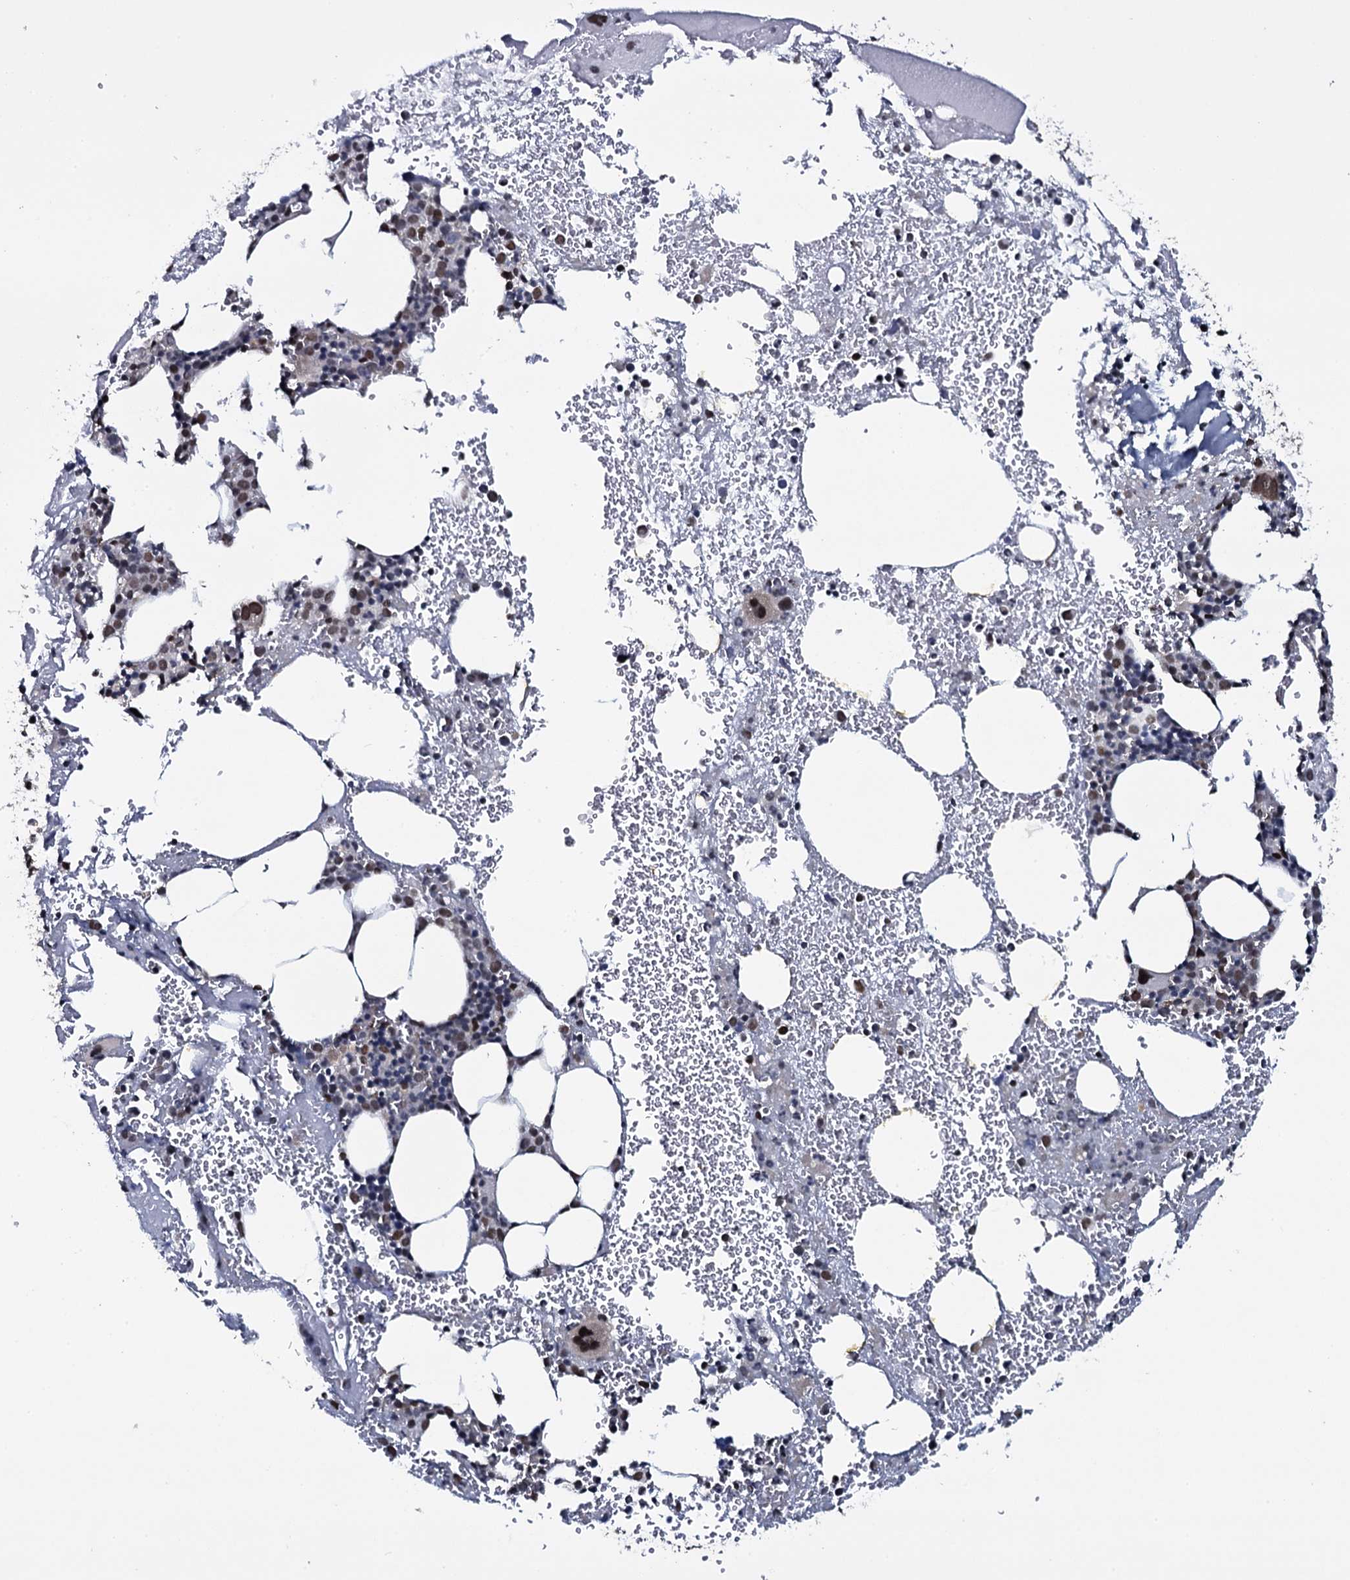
{"staining": {"intensity": "moderate", "quantity": "<25%", "location": "nuclear"}, "tissue": "bone marrow", "cell_type": "Hematopoietic cells", "image_type": "normal", "snomed": [{"axis": "morphology", "description": "Normal tissue, NOS"}, {"axis": "topography", "description": "Bone marrow"}], "caption": "Immunohistochemistry (IHC) photomicrograph of unremarkable bone marrow: human bone marrow stained using IHC demonstrates low levels of moderate protein expression localized specifically in the nuclear of hematopoietic cells, appearing as a nuclear brown color.", "gene": "SH2D4B", "patient": {"sex": "male", "age": 61}}